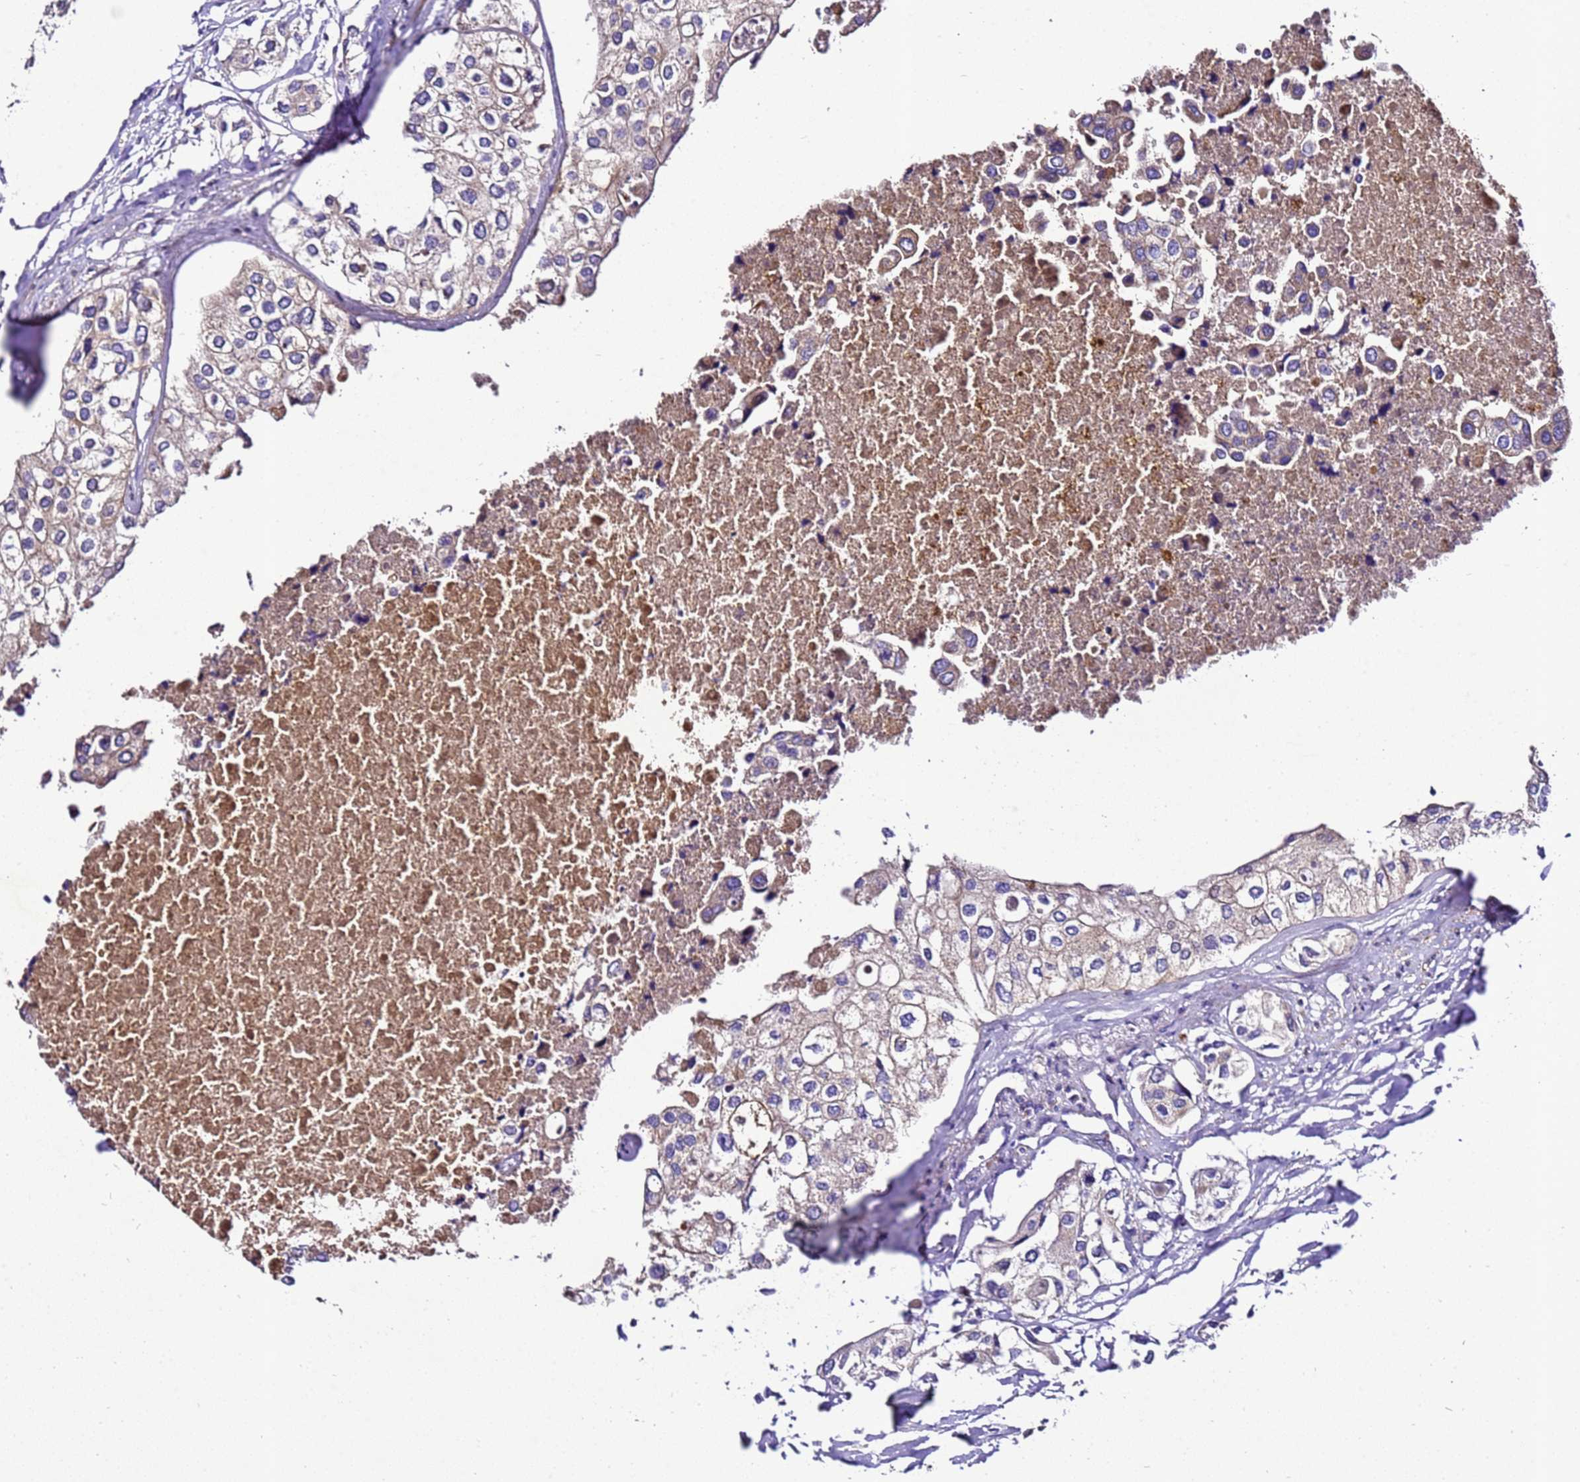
{"staining": {"intensity": "weak", "quantity": ">75%", "location": "cytoplasmic/membranous"}, "tissue": "urothelial cancer", "cell_type": "Tumor cells", "image_type": "cancer", "snomed": [{"axis": "morphology", "description": "Urothelial carcinoma, High grade"}, {"axis": "topography", "description": "Urinary bladder"}], "caption": "High-grade urothelial carcinoma was stained to show a protein in brown. There is low levels of weak cytoplasmic/membranous positivity in about >75% of tumor cells.", "gene": "ZNF417", "patient": {"sex": "male", "age": 64}}